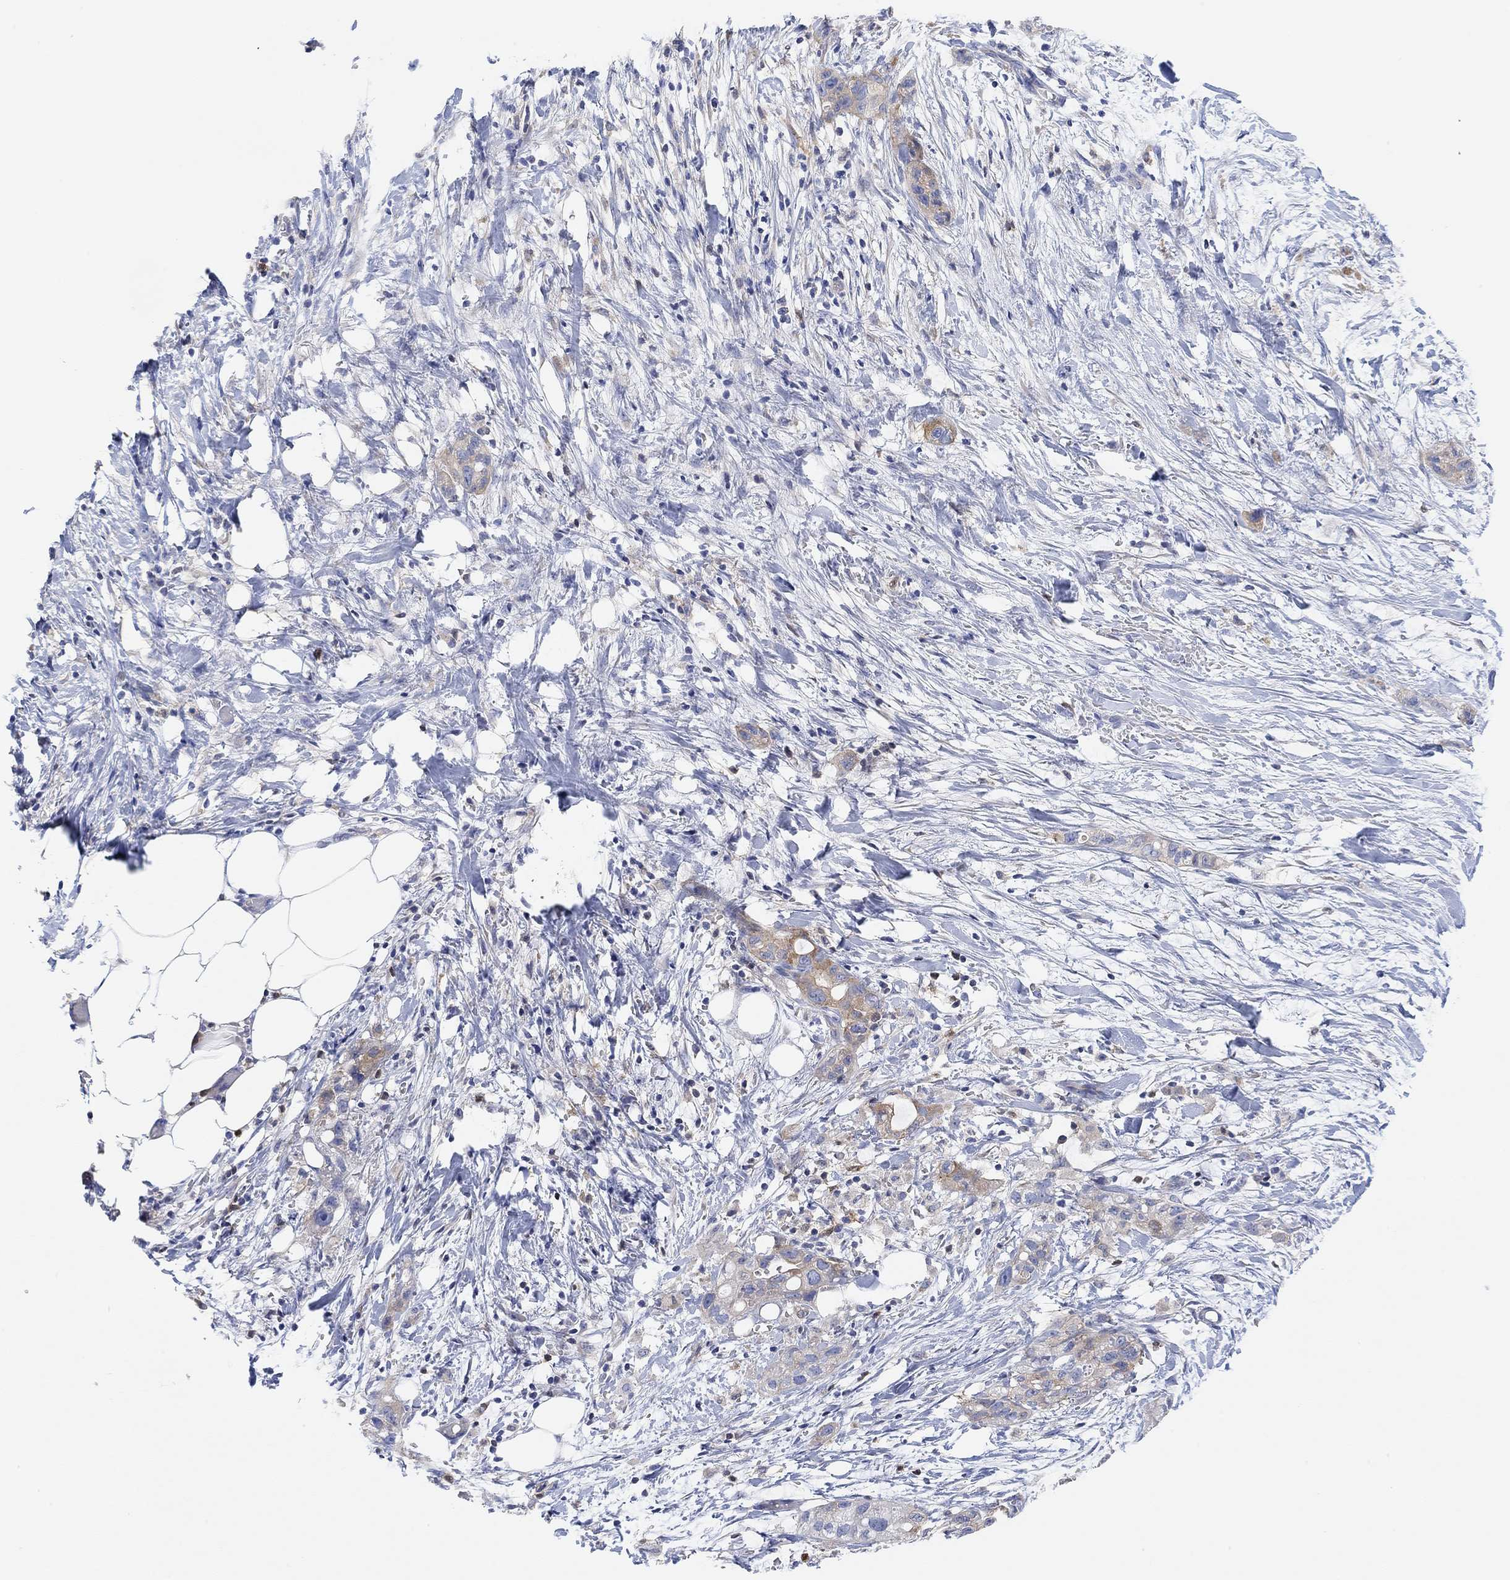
{"staining": {"intensity": "moderate", "quantity": "<25%", "location": "cytoplasmic/membranous"}, "tissue": "pancreatic cancer", "cell_type": "Tumor cells", "image_type": "cancer", "snomed": [{"axis": "morphology", "description": "Adenocarcinoma, NOS"}, {"axis": "topography", "description": "Pancreas"}], "caption": "Approximately <25% of tumor cells in human pancreatic cancer (adenocarcinoma) exhibit moderate cytoplasmic/membranous protein staining as visualized by brown immunohistochemical staining.", "gene": "RGS1", "patient": {"sex": "female", "age": 72}}